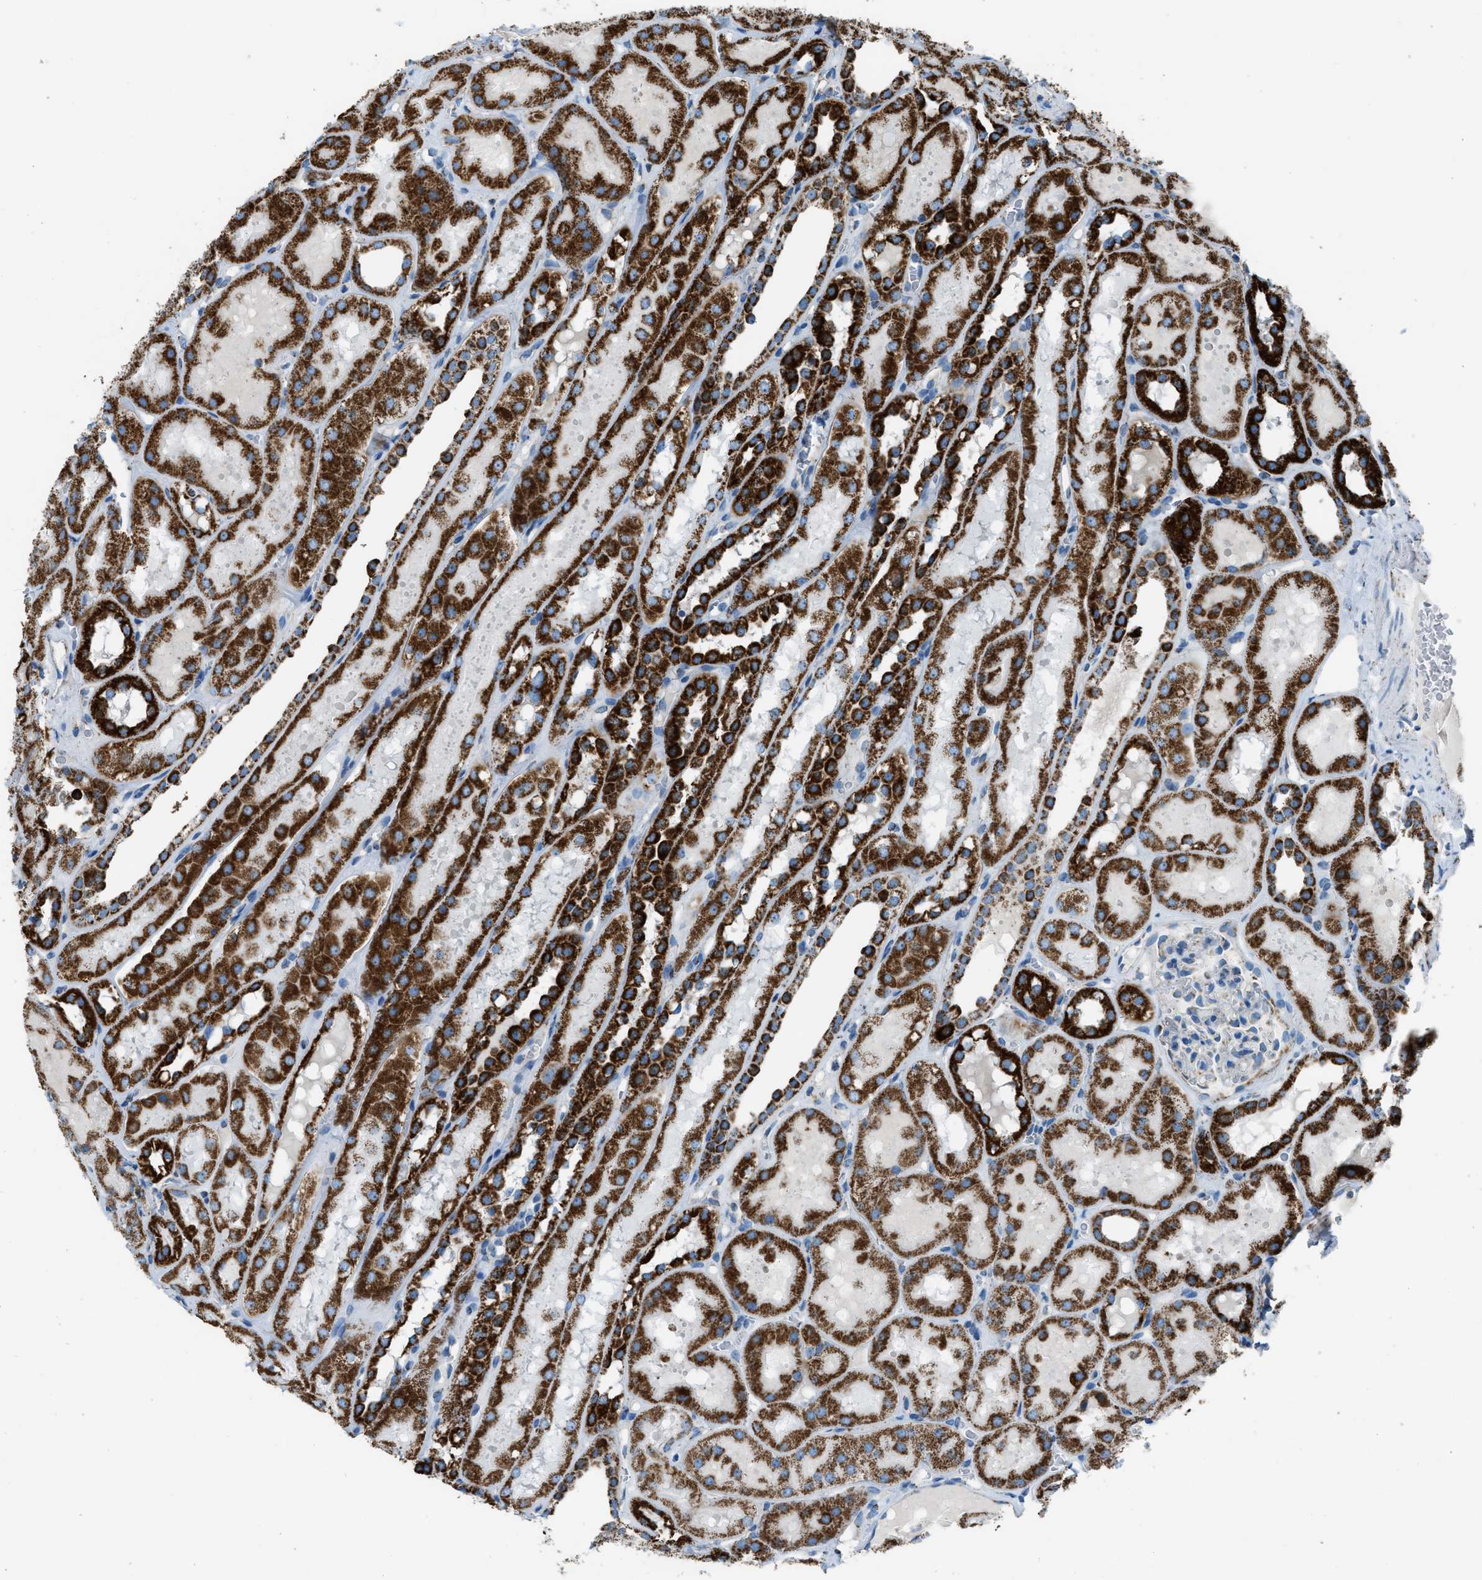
{"staining": {"intensity": "moderate", "quantity": "<25%", "location": "cytoplasmic/membranous"}, "tissue": "kidney", "cell_type": "Cells in glomeruli", "image_type": "normal", "snomed": [{"axis": "morphology", "description": "Normal tissue, NOS"}, {"axis": "topography", "description": "Kidney"}, {"axis": "topography", "description": "Urinary bladder"}], "caption": "IHC of unremarkable kidney exhibits low levels of moderate cytoplasmic/membranous expression in approximately <25% of cells in glomeruli. The protein of interest is shown in brown color, while the nuclei are stained blue.", "gene": "MDH2", "patient": {"sex": "male", "age": 16}}